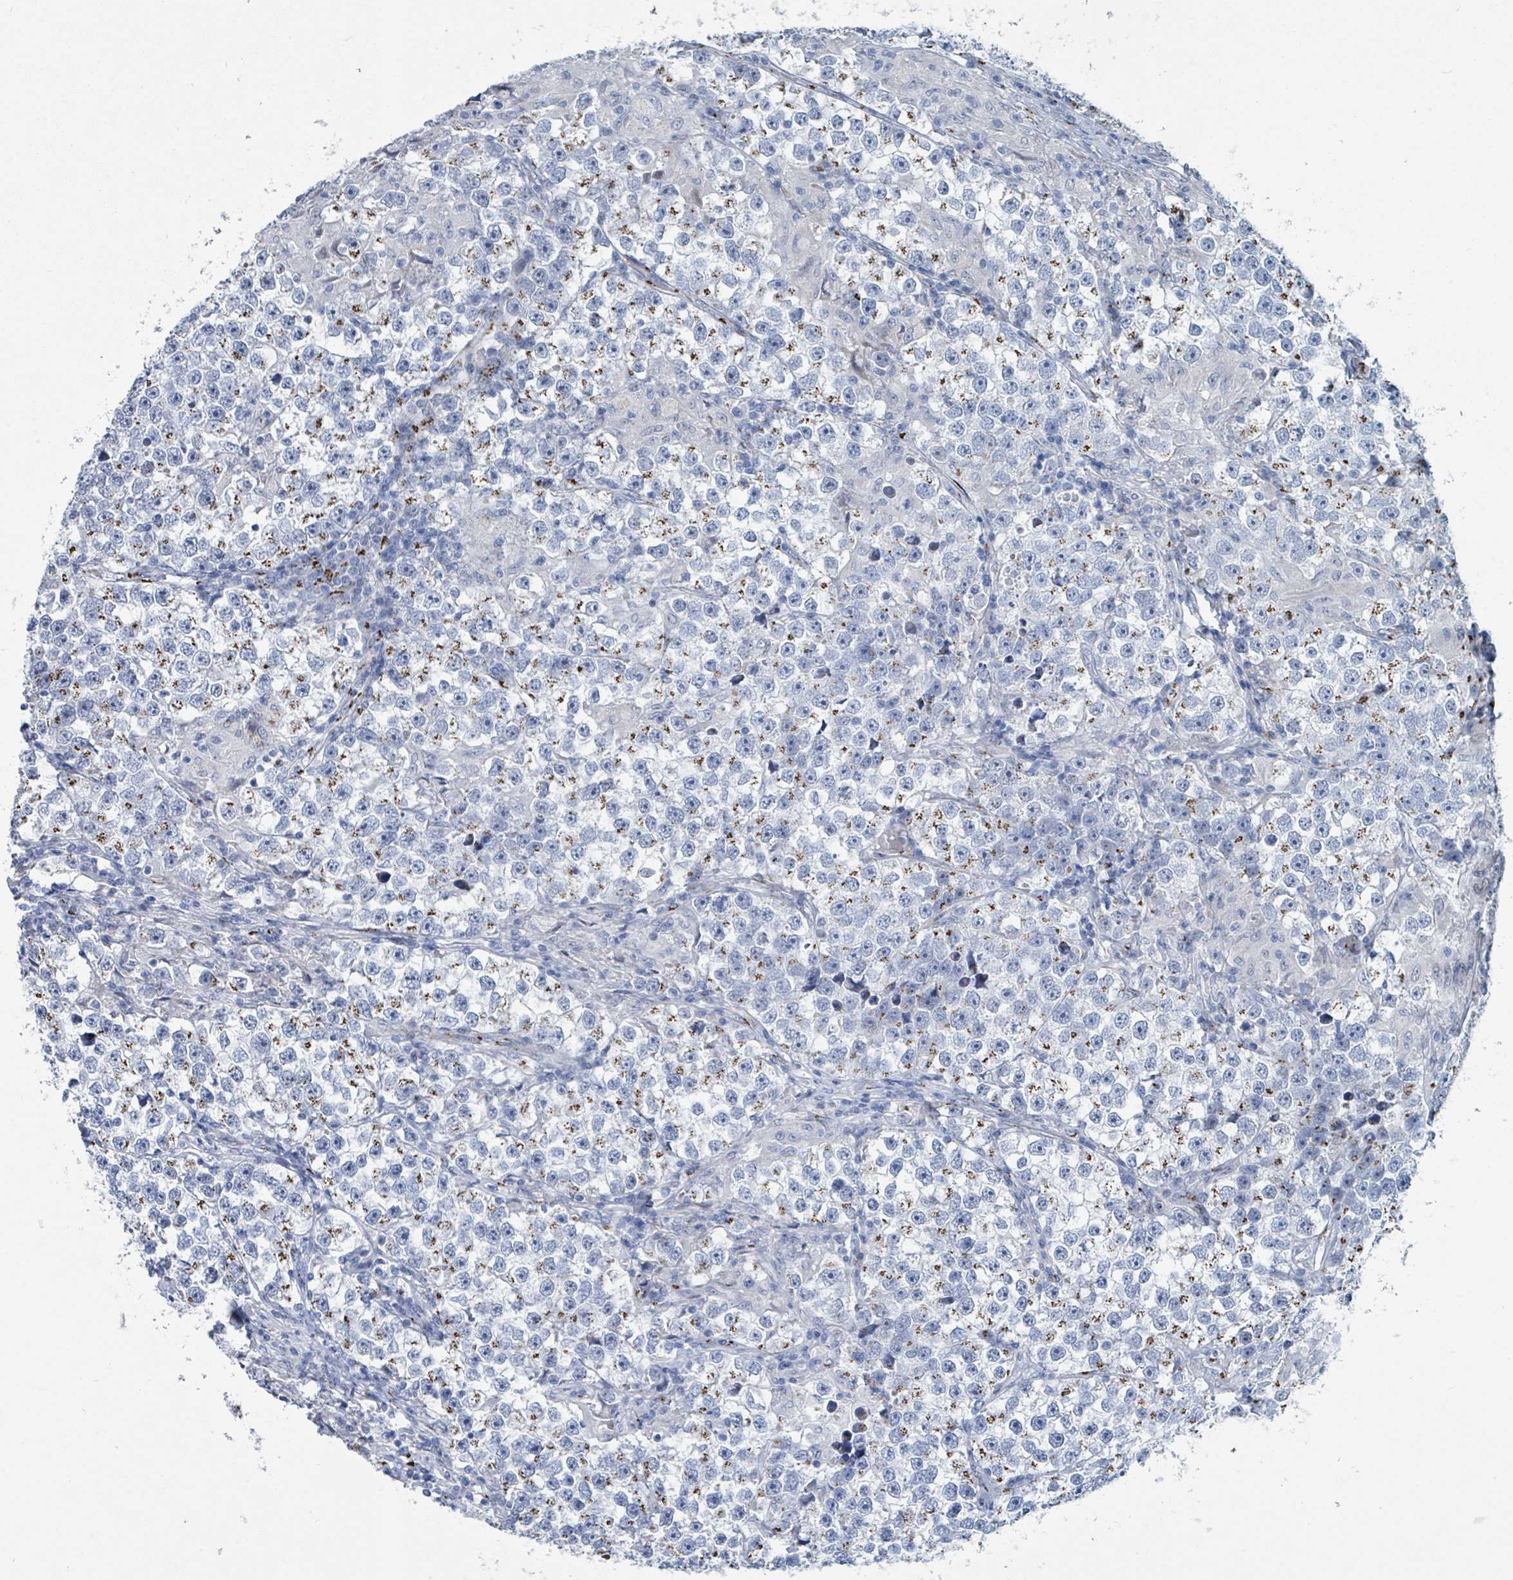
{"staining": {"intensity": "moderate", "quantity": "25%-75%", "location": "cytoplasmic/membranous"}, "tissue": "testis cancer", "cell_type": "Tumor cells", "image_type": "cancer", "snomed": [{"axis": "morphology", "description": "Seminoma, NOS"}, {"axis": "topography", "description": "Testis"}], "caption": "The histopathology image demonstrates immunohistochemical staining of testis seminoma. There is moderate cytoplasmic/membranous expression is appreciated in about 25%-75% of tumor cells.", "gene": "DCAF5", "patient": {"sex": "male", "age": 46}}